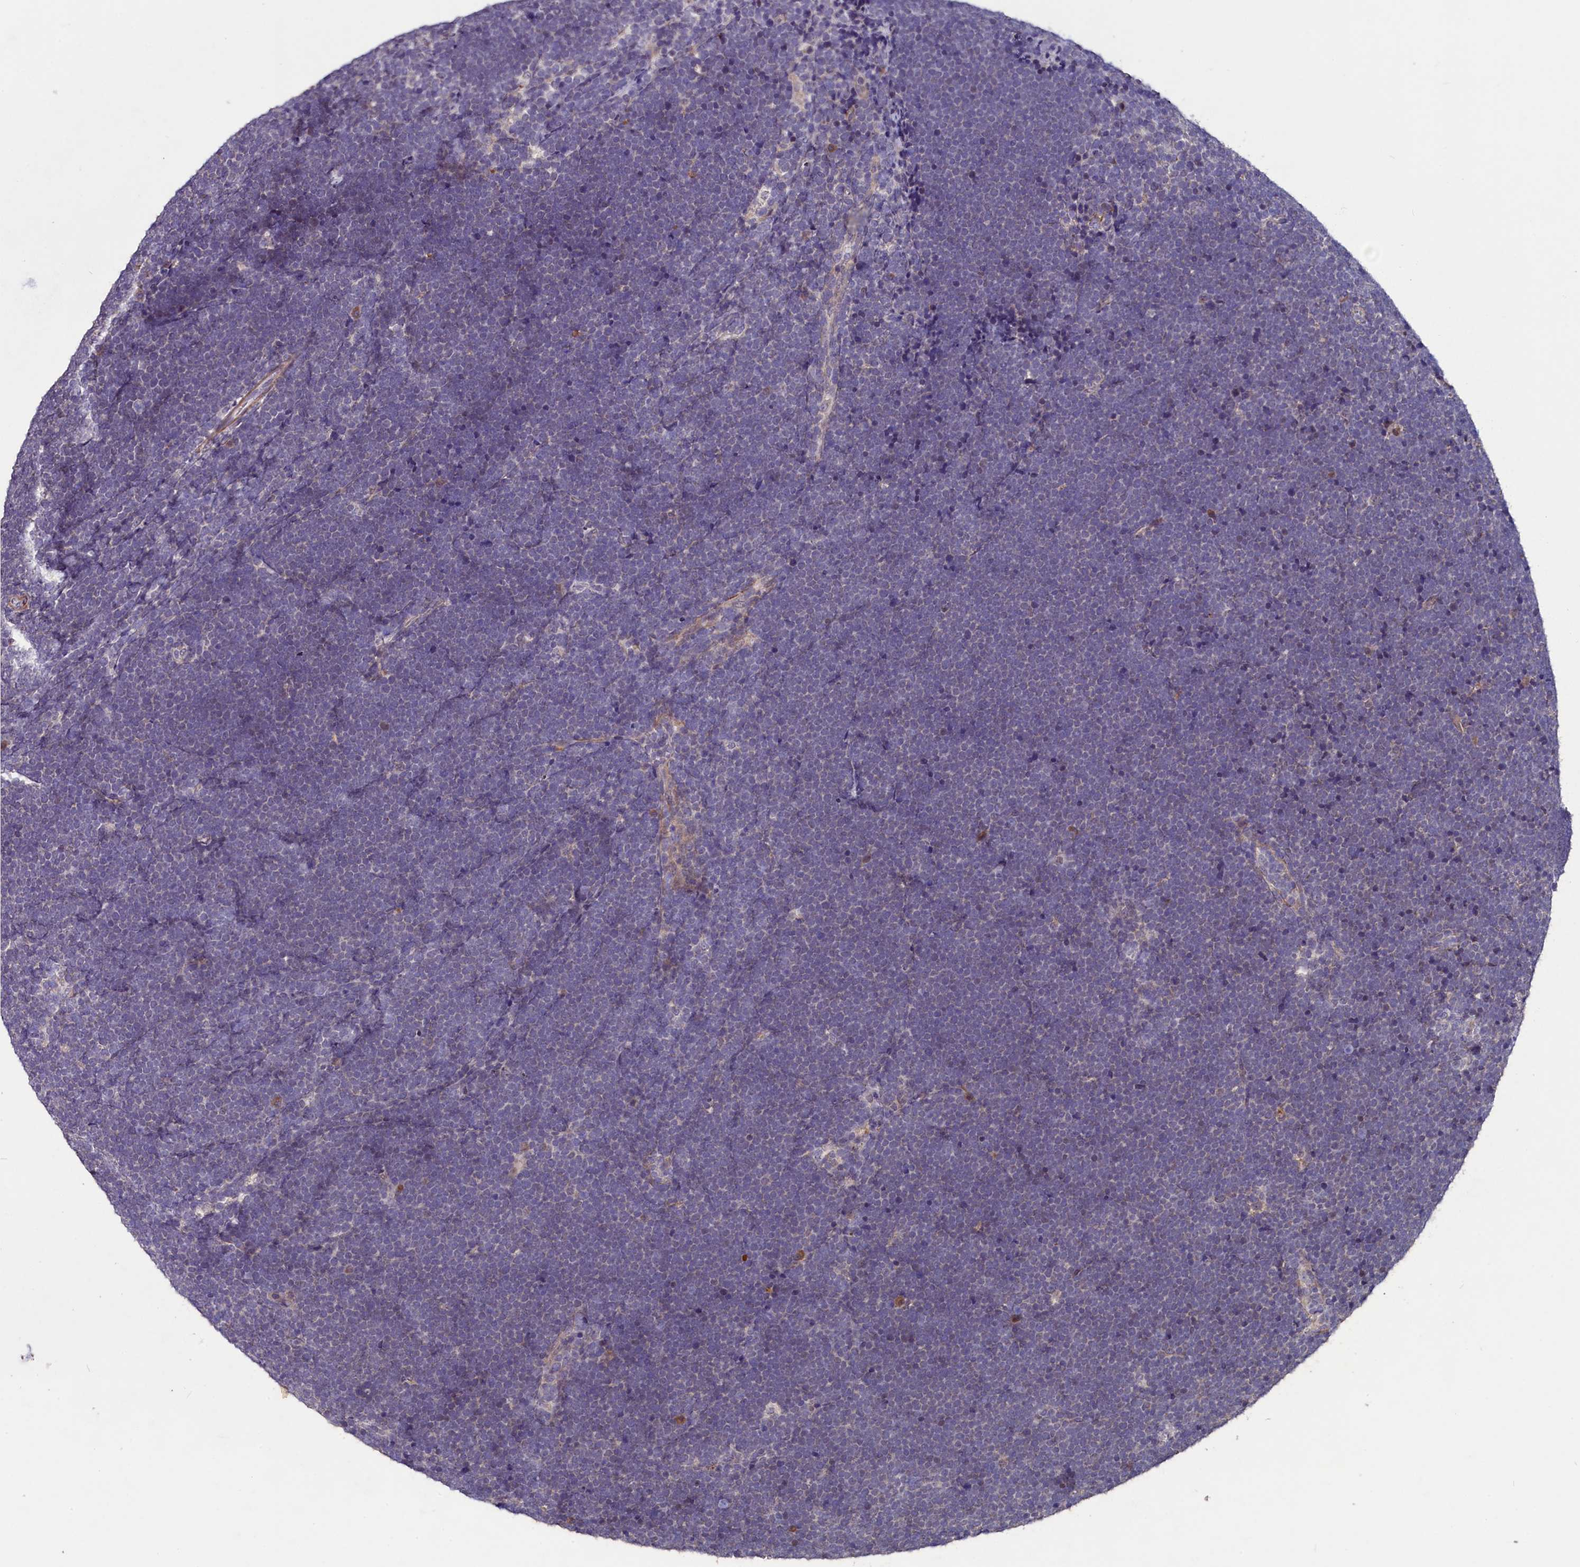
{"staining": {"intensity": "negative", "quantity": "none", "location": "none"}, "tissue": "lymphoma", "cell_type": "Tumor cells", "image_type": "cancer", "snomed": [{"axis": "morphology", "description": "Malignant lymphoma, non-Hodgkin's type, High grade"}, {"axis": "topography", "description": "Lymph node"}], "caption": "An immunohistochemistry (IHC) histopathology image of malignant lymphoma, non-Hodgkin's type (high-grade) is shown. There is no staining in tumor cells of malignant lymphoma, non-Hodgkin's type (high-grade).", "gene": "SLC39A6", "patient": {"sex": "male", "age": 13}}